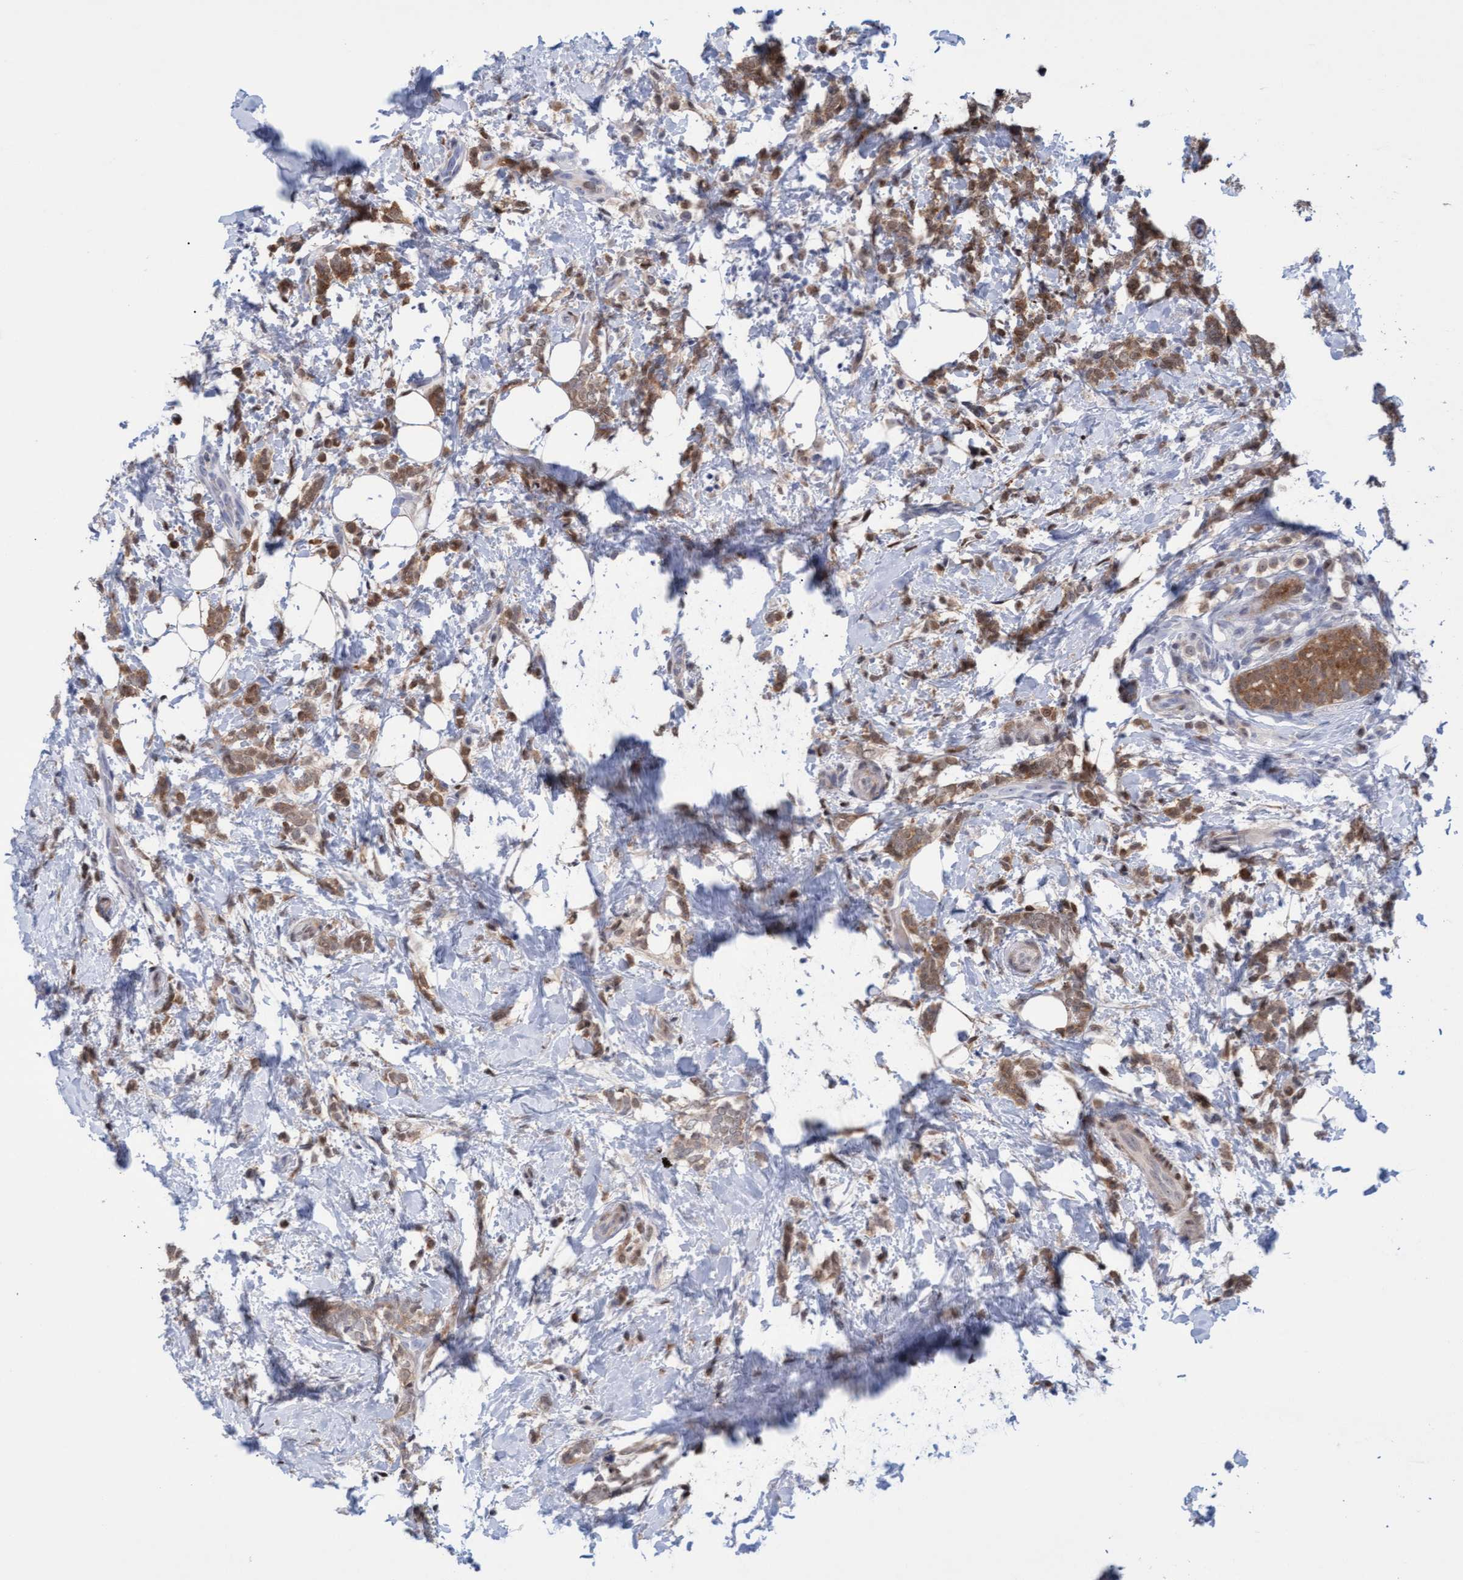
{"staining": {"intensity": "strong", "quantity": ">75%", "location": "cytoplasmic/membranous"}, "tissue": "breast cancer", "cell_type": "Tumor cells", "image_type": "cancer", "snomed": [{"axis": "morphology", "description": "Lobular carcinoma"}, {"axis": "topography", "description": "Breast"}], "caption": "Immunohistochemical staining of human breast lobular carcinoma displays high levels of strong cytoplasmic/membranous staining in about >75% of tumor cells.", "gene": "PINX1", "patient": {"sex": "female", "age": 50}}